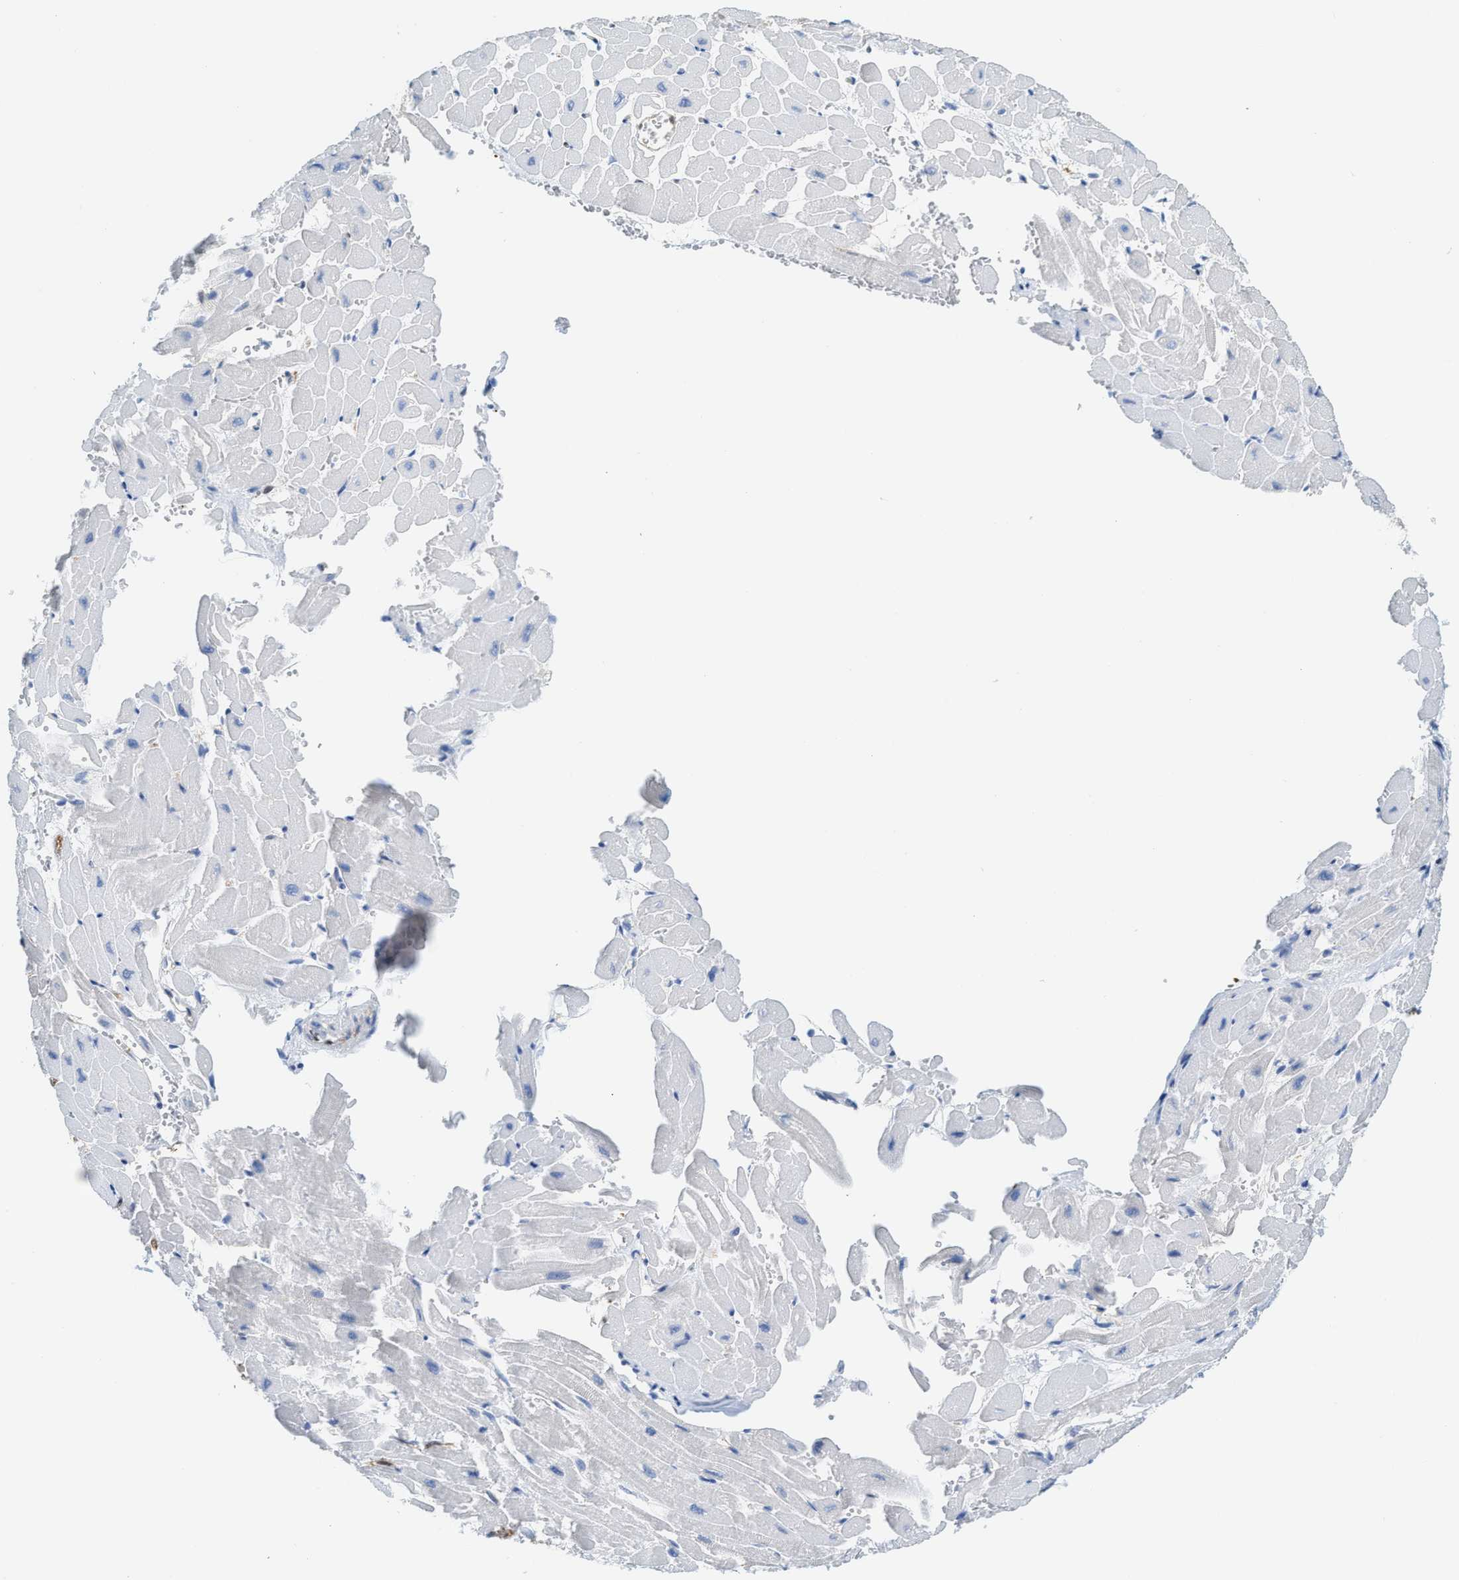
{"staining": {"intensity": "negative", "quantity": "none", "location": "none"}, "tissue": "heart muscle", "cell_type": "Cardiomyocytes", "image_type": "normal", "snomed": [{"axis": "morphology", "description": "Normal tissue, NOS"}, {"axis": "topography", "description": "Heart"}], "caption": "Immunohistochemistry (IHC) micrograph of benign heart muscle: human heart muscle stained with DAB (3,3'-diaminobenzidine) demonstrates no significant protein expression in cardiomyocytes. The staining was performed using DAB to visualize the protein expression in brown, while the nuclei were stained in blue with hematoxylin (Magnification: 20x).", "gene": "ASS1", "patient": {"sex": "male", "age": 45}}